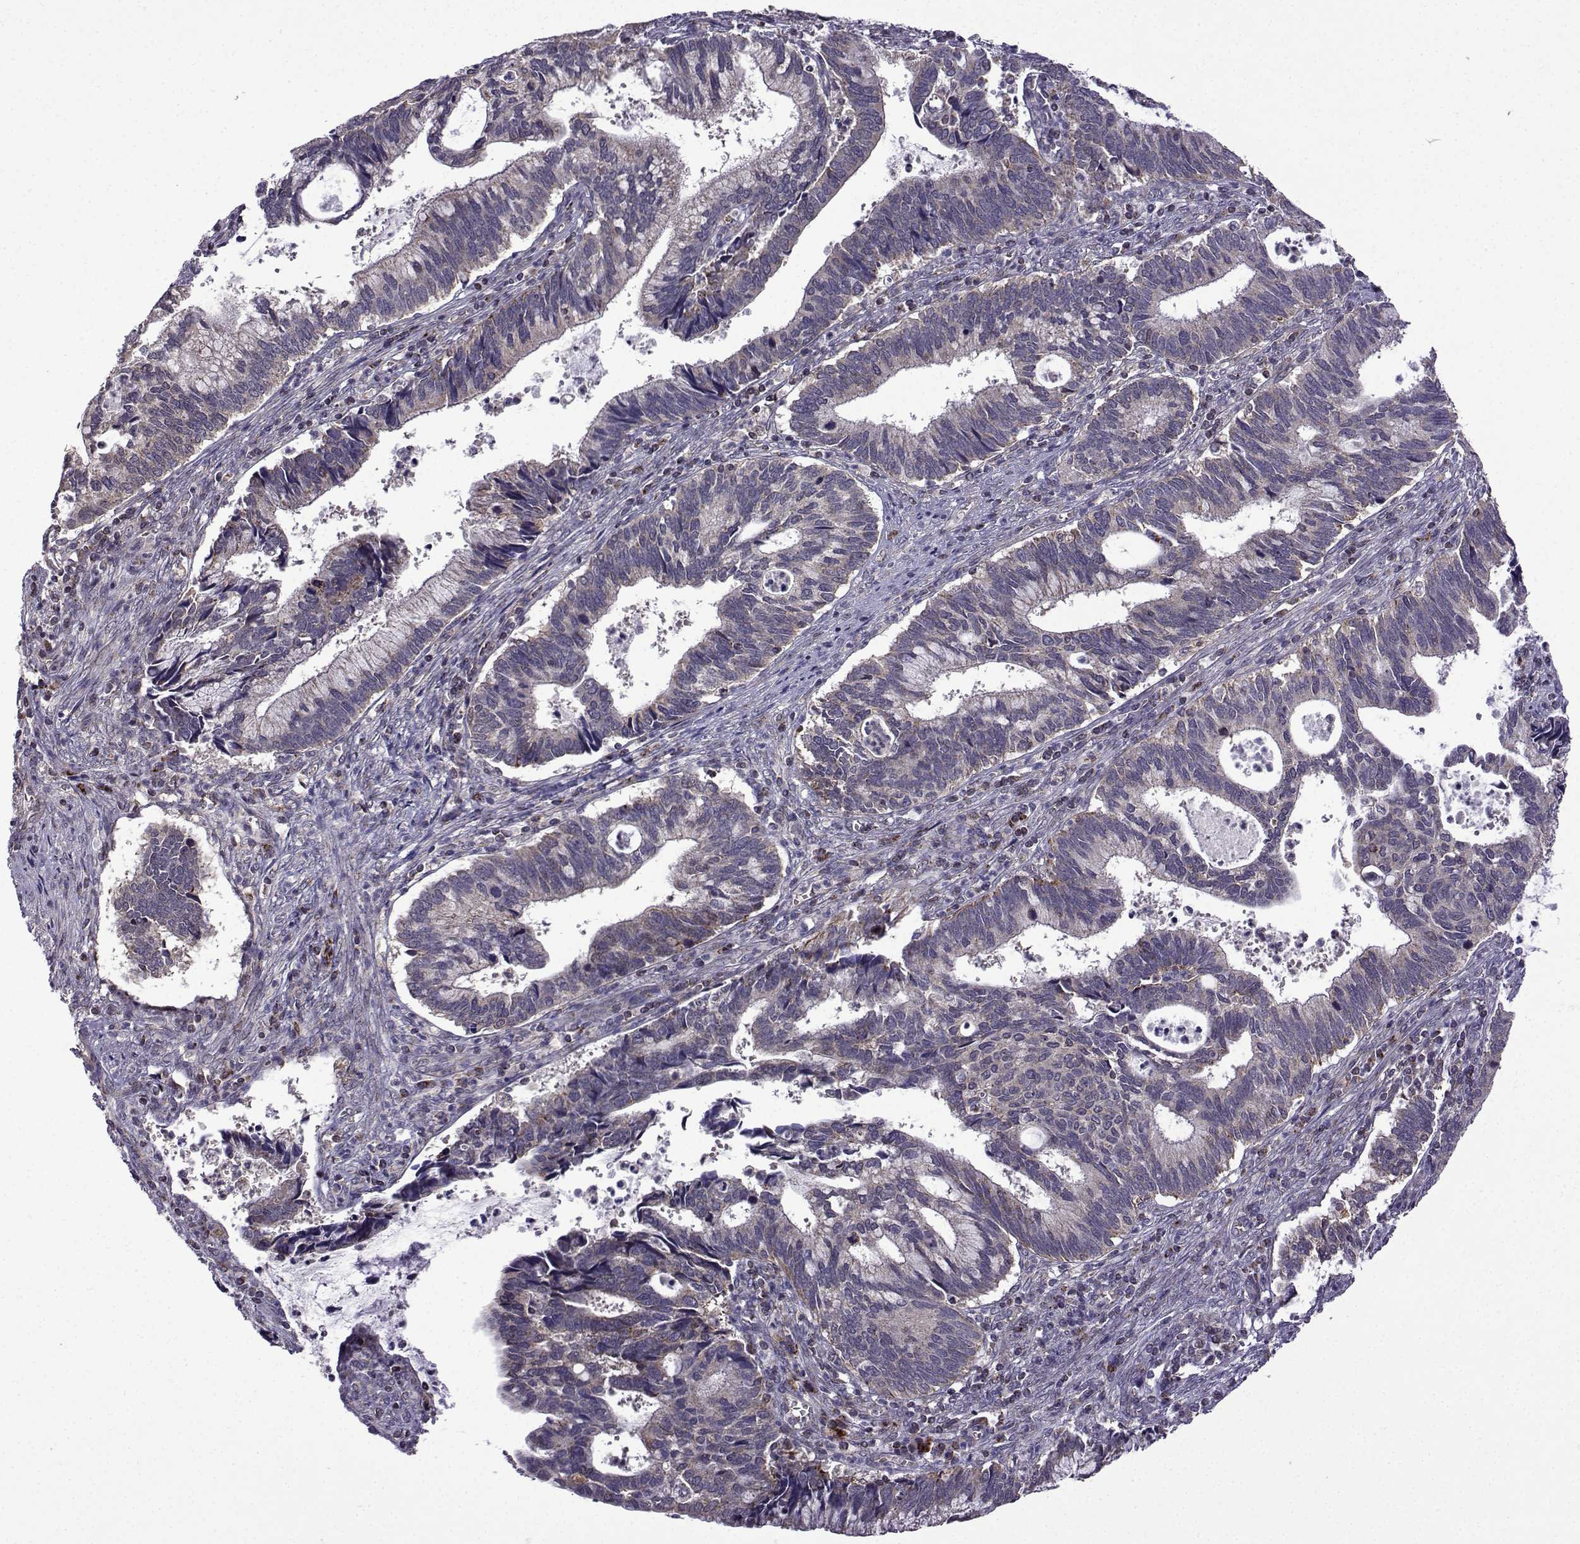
{"staining": {"intensity": "negative", "quantity": "none", "location": "none"}, "tissue": "cervical cancer", "cell_type": "Tumor cells", "image_type": "cancer", "snomed": [{"axis": "morphology", "description": "Adenocarcinoma, NOS"}, {"axis": "topography", "description": "Cervix"}], "caption": "Immunohistochemistry (IHC) of cervical cancer demonstrates no staining in tumor cells.", "gene": "TAB2", "patient": {"sex": "female", "age": 42}}